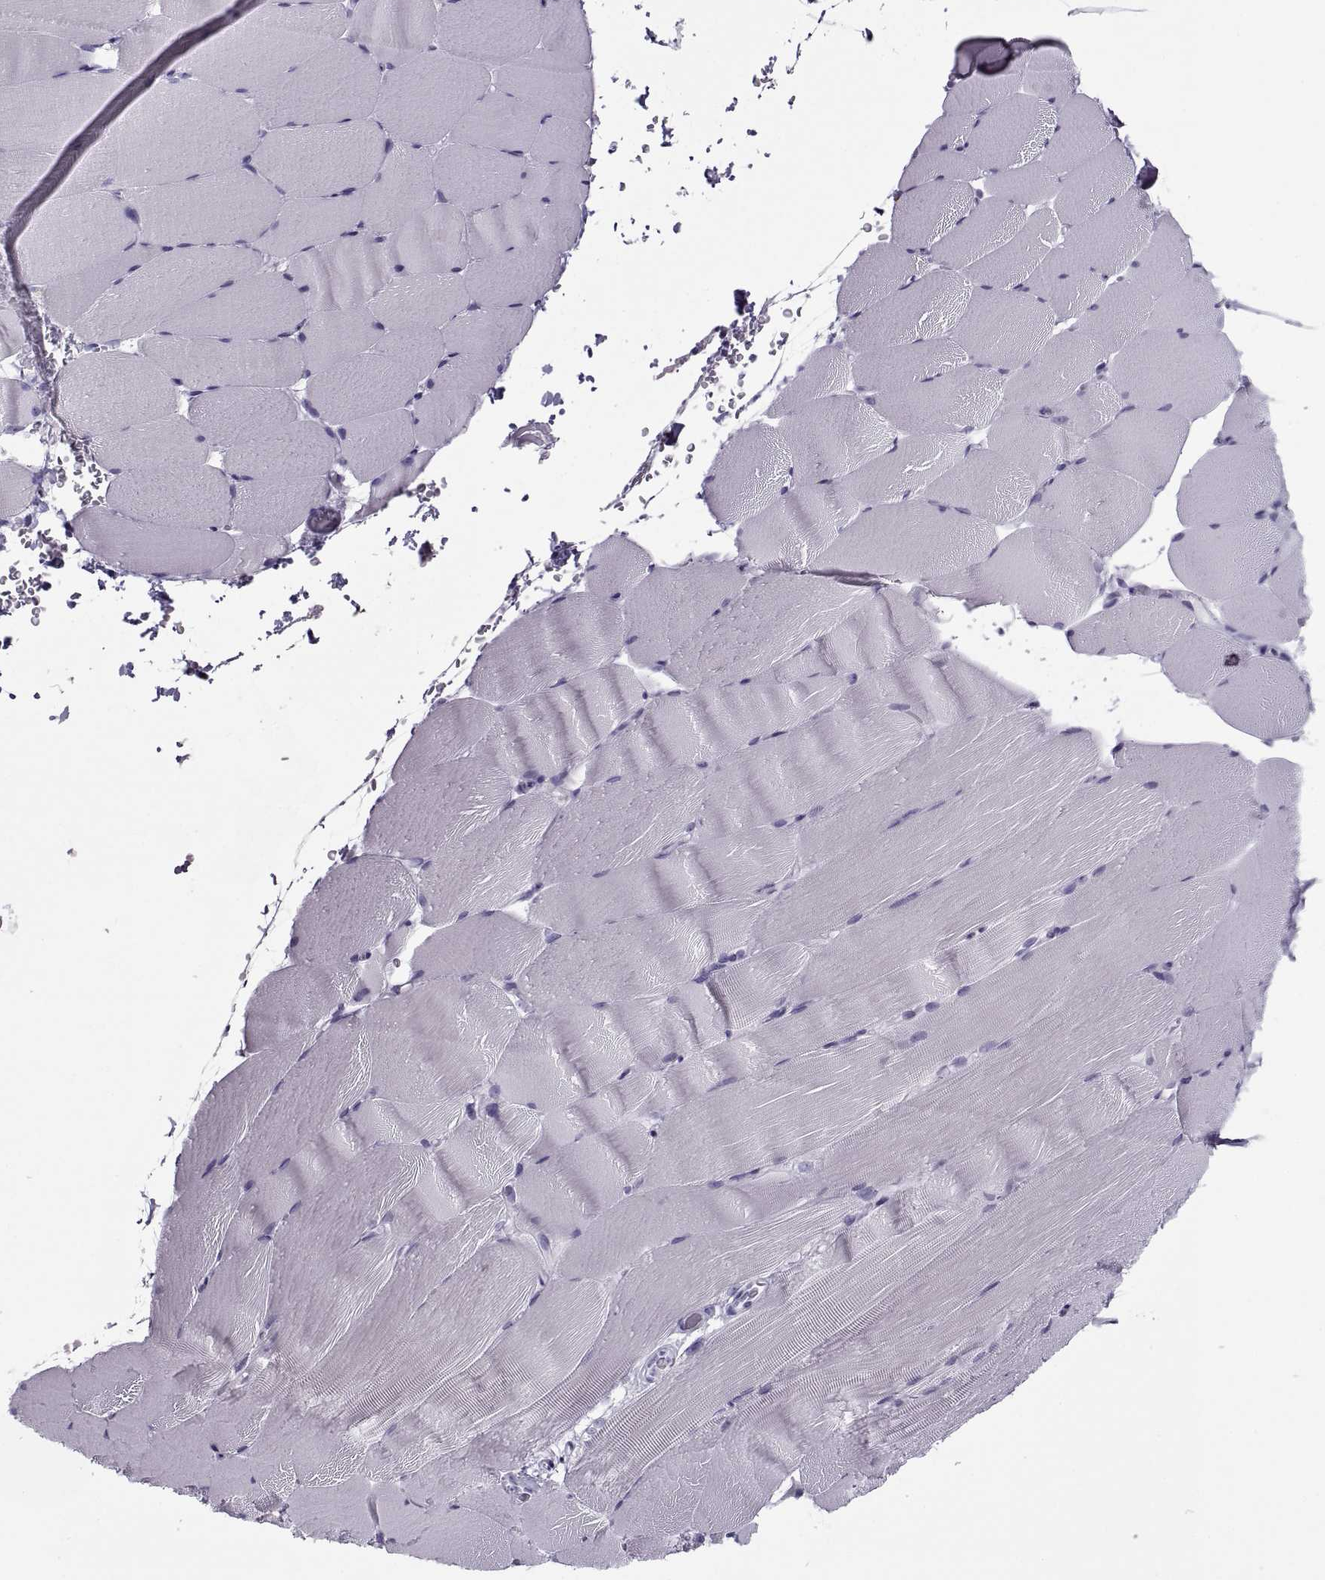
{"staining": {"intensity": "negative", "quantity": "none", "location": "none"}, "tissue": "skeletal muscle", "cell_type": "Myocytes", "image_type": "normal", "snomed": [{"axis": "morphology", "description": "Normal tissue, NOS"}, {"axis": "topography", "description": "Skeletal muscle"}], "caption": "This is a photomicrograph of immunohistochemistry staining of benign skeletal muscle, which shows no expression in myocytes.", "gene": "RLBP1", "patient": {"sex": "female", "age": 37}}